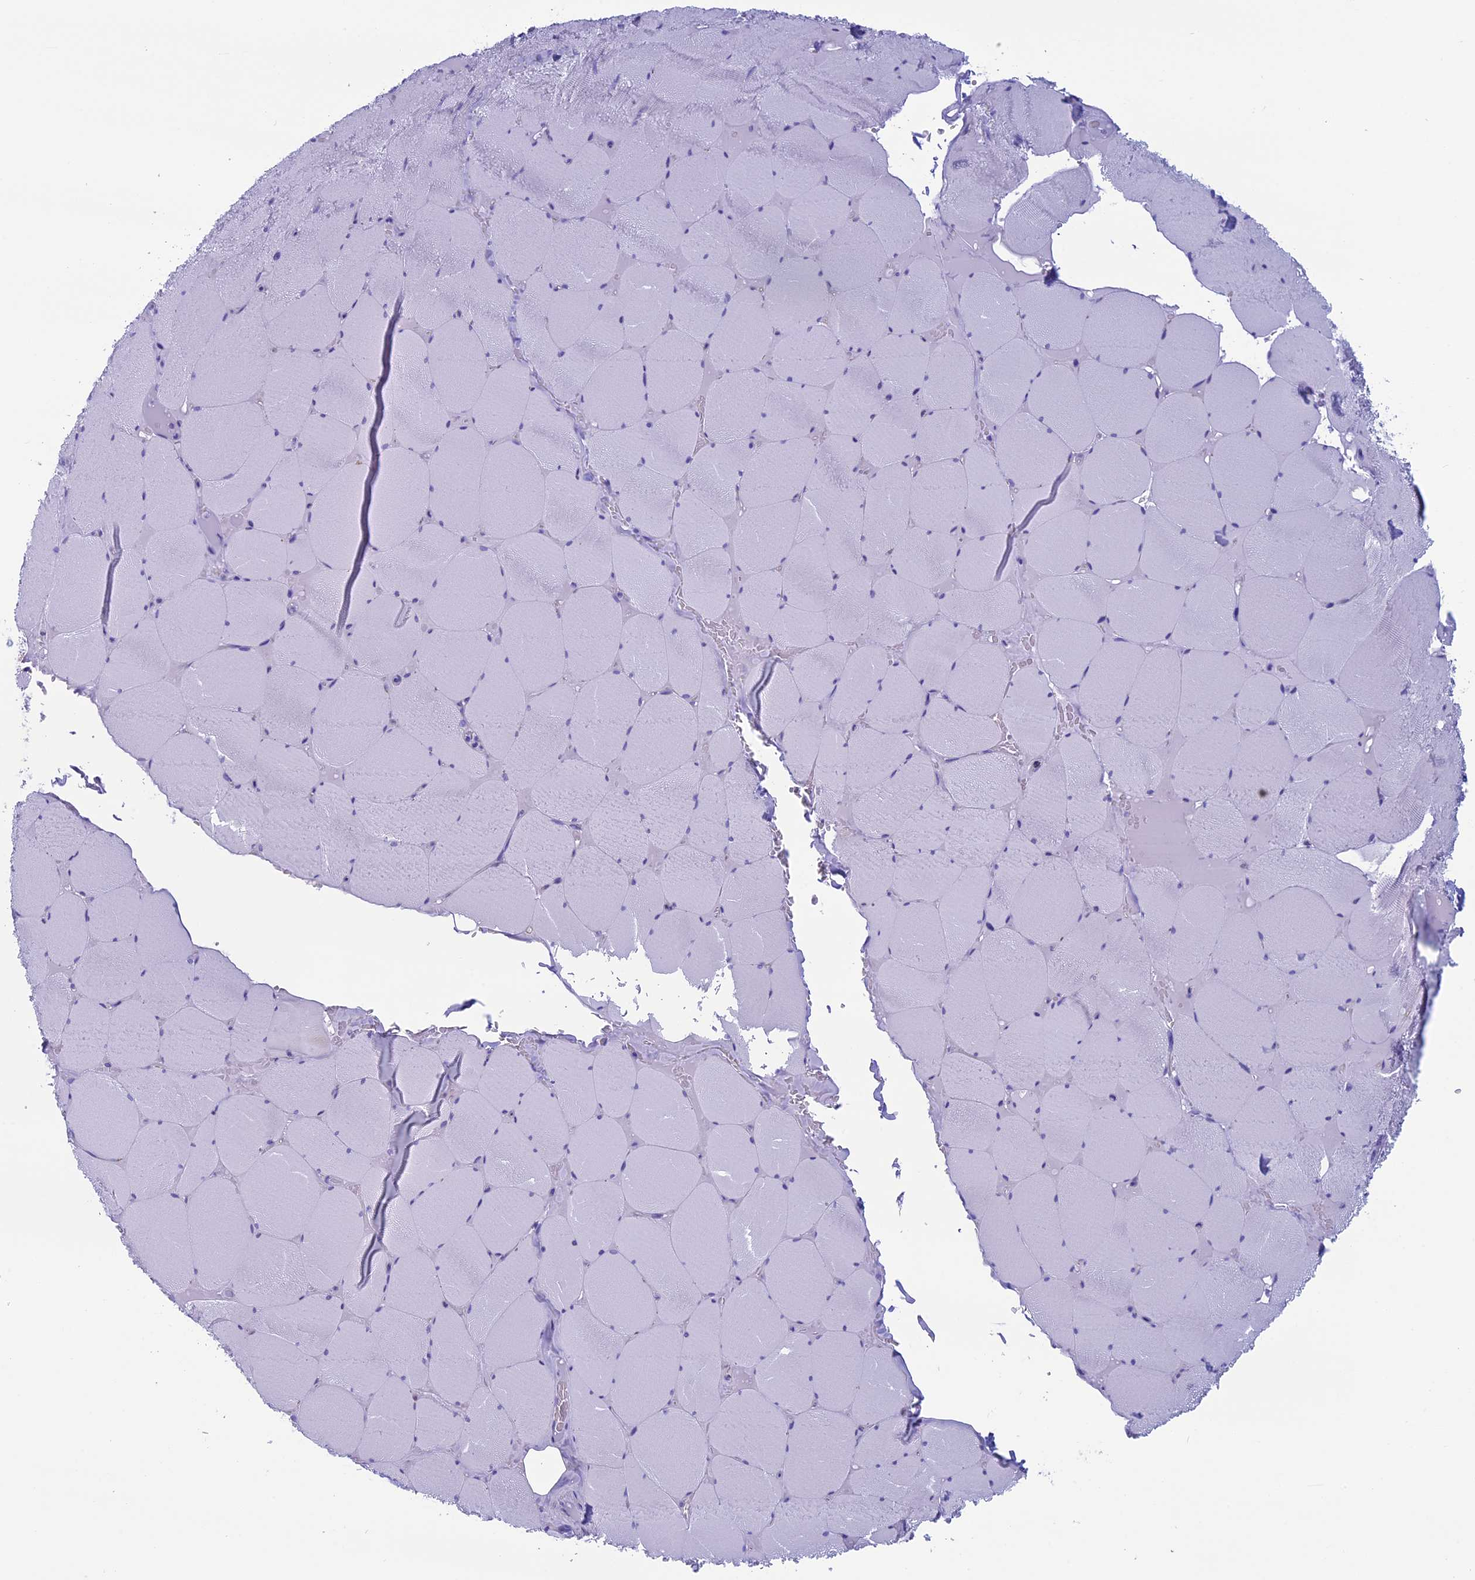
{"staining": {"intensity": "negative", "quantity": "none", "location": "none"}, "tissue": "skeletal muscle", "cell_type": "Myocytes", "image_type": "normal", "snomed": [{"axis": "morphology", "description": "Normal tissue, NOS"}, {"axis": "topography", "description": "Skeletal muscle"}, {"axis": "topography", "description": "Head-Neck"}], "caption": "This is a micrograph of immunohistochemistry staining of benign skeletal muscle, which shows no staining in myocytes.", "gene": "FAM169A", "patient": {"sex": "male", "age": 66}}